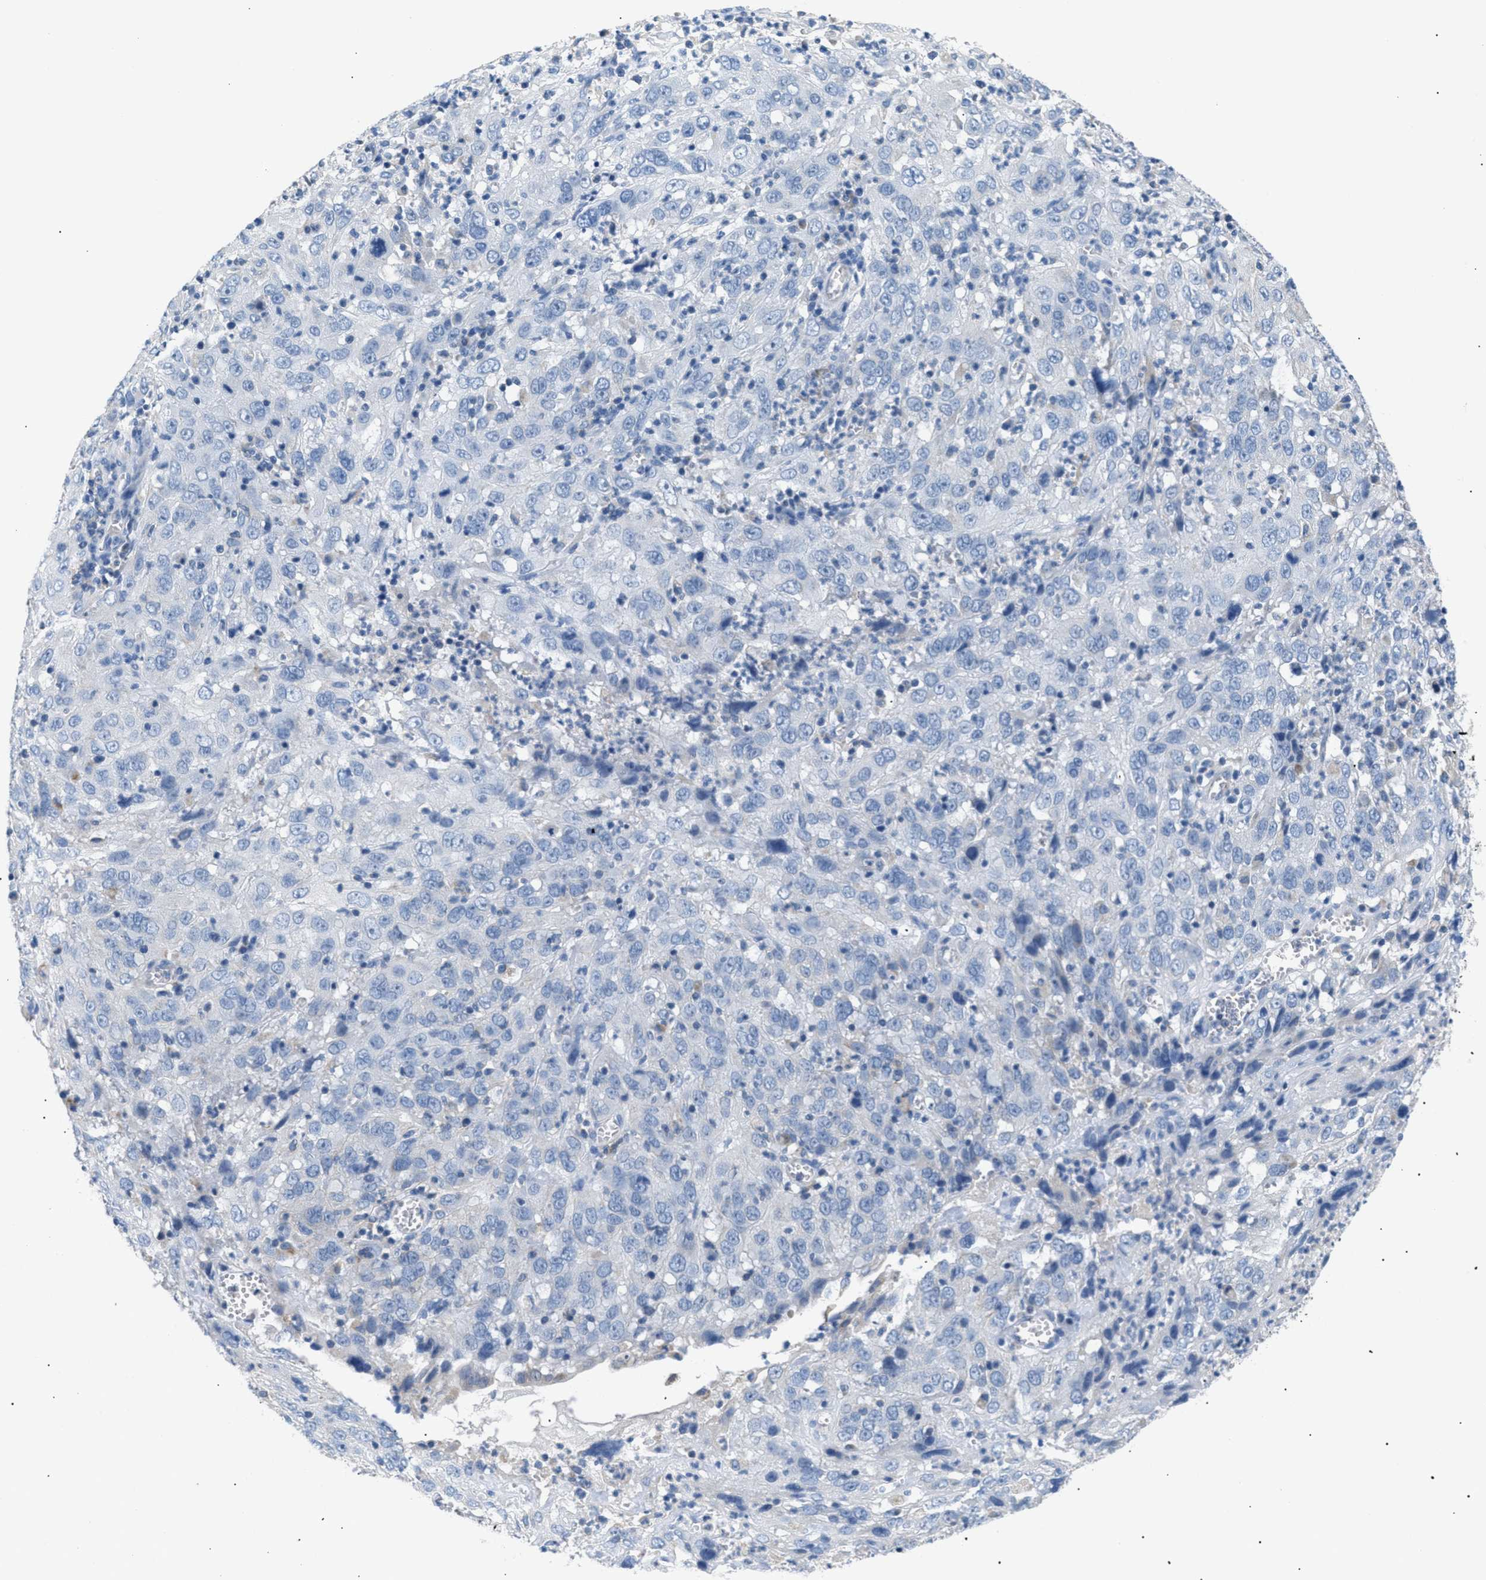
{"staining": {"intensity": "negative", "quantity": "none", "location": "none"}, "tissue": "cervical cancer", "cell_type": "Tumor cells", "image_type": "cancer", "snomed": [{"axis": "morphology", "description": "Squamous cell carcinoma, NOS"}, {"axis": "topography", "description": "Cervix"}], "caption": "The micrograph reveals no significant expression in tumor cells of cervical squamous cell carcinoma. The staining was performed using DAB to visualize the protein expression in brown, while the nuclei were stained in blue with hematoxylin (Magnification: 20x).", "gene": "ILDR1", "patient": {"sex": "female", "age": 32}}